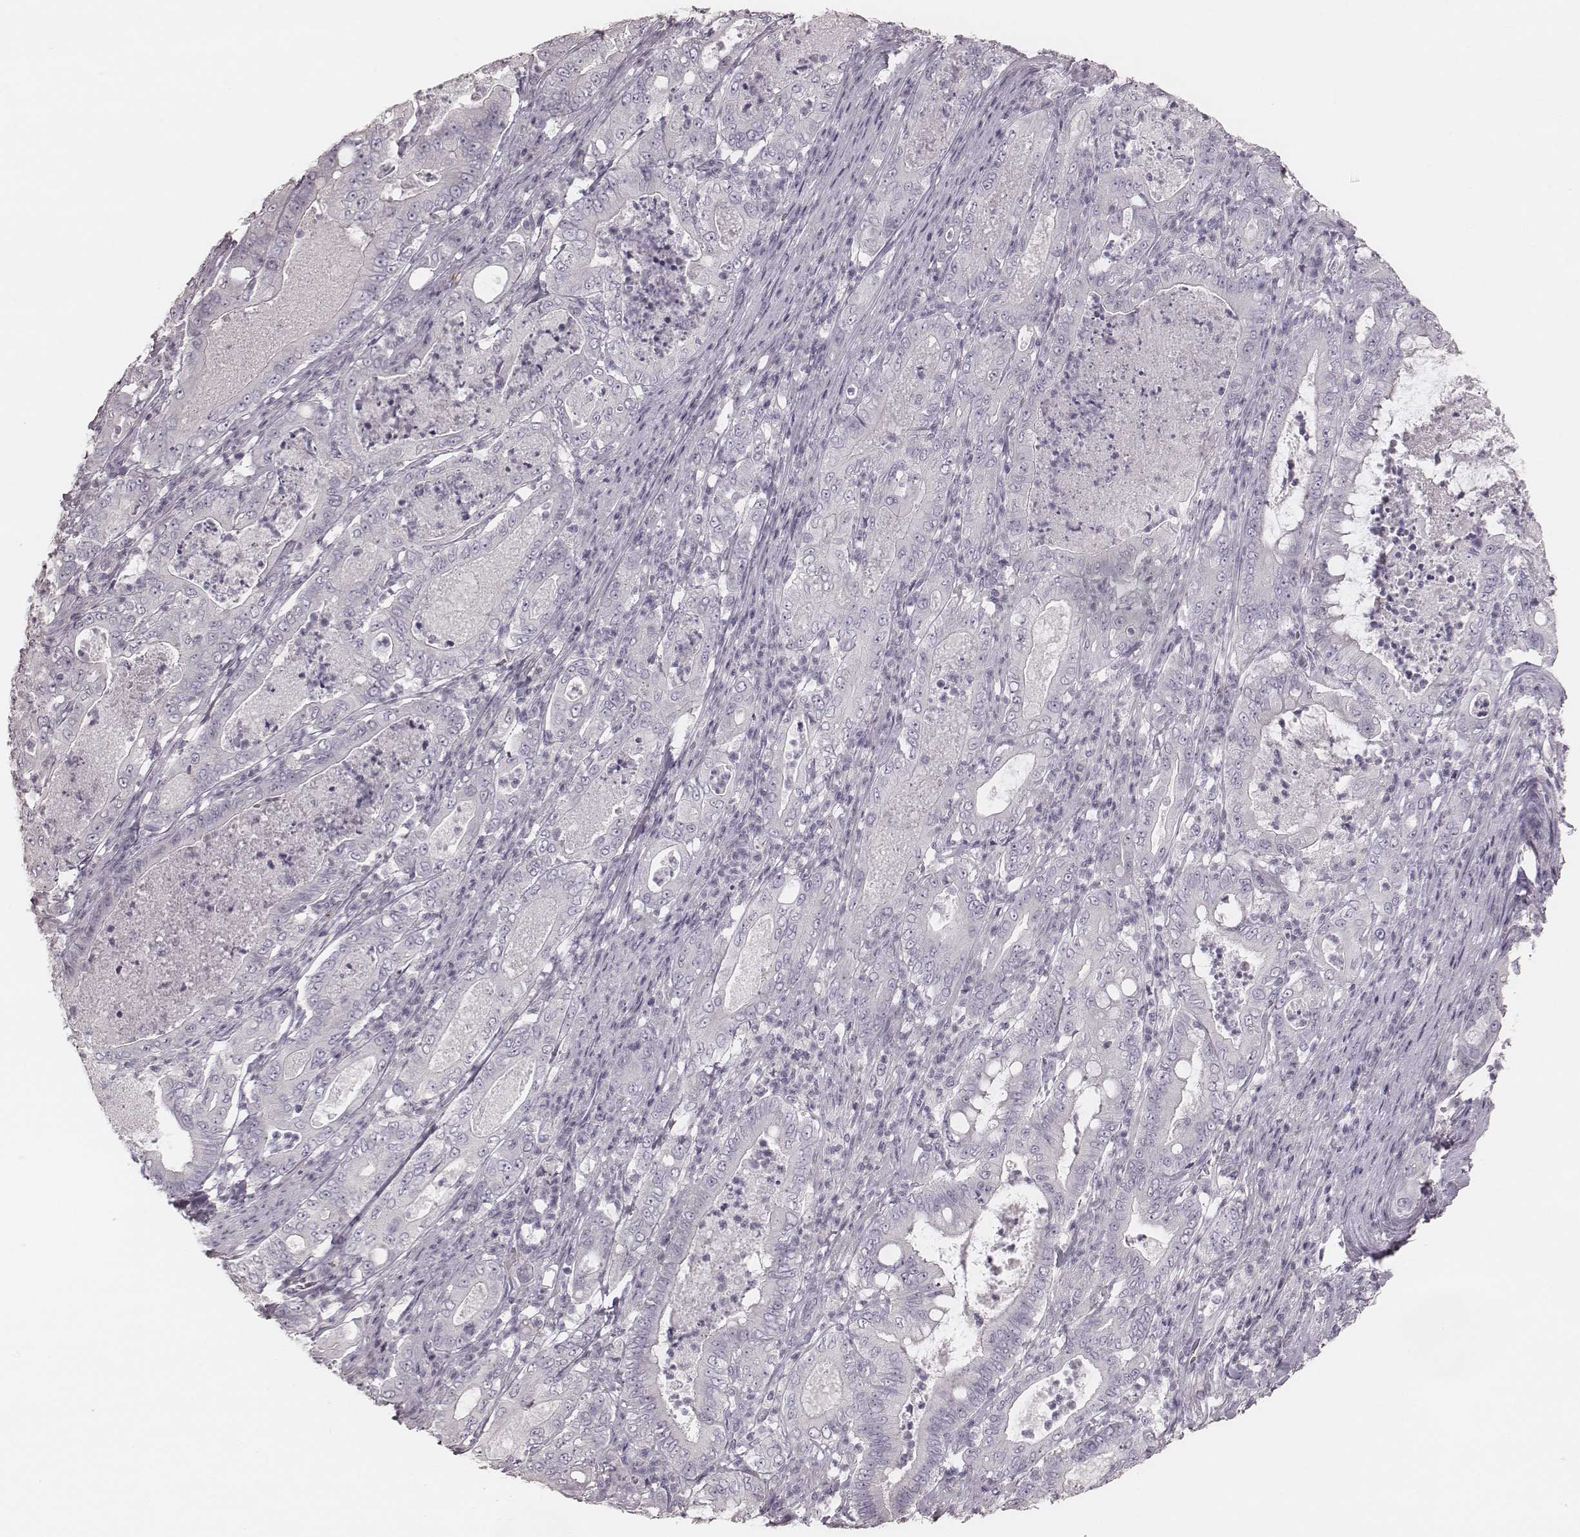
{"staining": {"intensity": "negative", "quantity": "none", "location": "none"}, "tissue": "pancreatic cancer", "cell_type": "Tumor cells", "image_type": "cancer", "snomed": [{"axis": "morphology", "description": "Adenocarcinoma, NOS"}, {"axis": "topography", "description": "Pancreas"}], "caption": "The photomicrograph displays no significant positivity in tumor cells of pancreatic cancer (adenocarcinoma). Brightfield microscopy of IHC stained with DAB (3,3'-diaminobenzidine) (brown) and hematoxylin (blue), captured at high magnification.", "gene": "ZP4", "patient": {"sex": "male", "age": 71}}